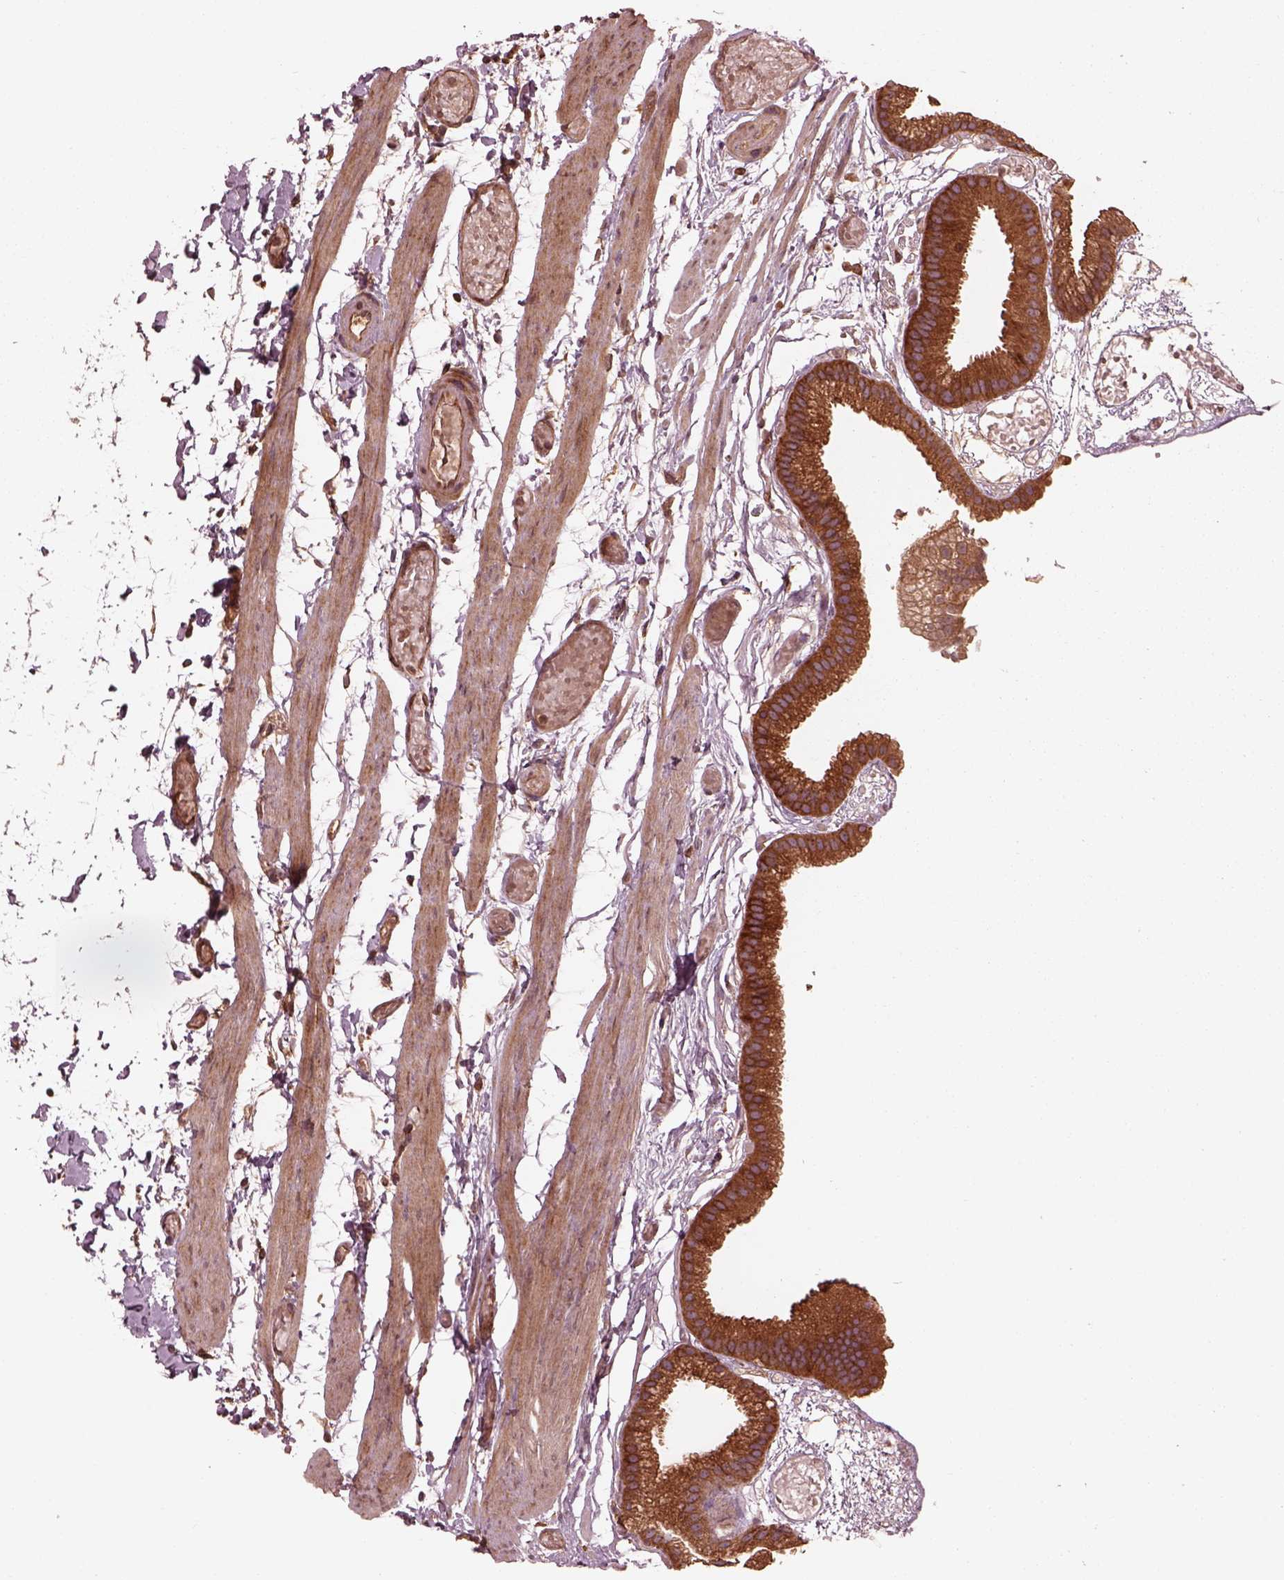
{"staining": {"intensity": "moderate", "quantity": ">75%", "location": "cytoplasmic/membranous"}, "tissue": "gallbladder", "cell_type": "Glandular cells", "image_type": "normal", "snomed": [{"axis": "morphology", "description": "Normal tissue, NOS"}, {"axis": "topography", "description": "Gallbladder"}], "caption": "The immunohistochemical stain labels moderate cytoplasmic/membranous positivity in glandular cells of unremarkable gallbladder. The protein is shown in brown color, while the nuclei are stained blue.", "gene": "PIK3R2", "patient": {"sex": "female", "age": 45}}